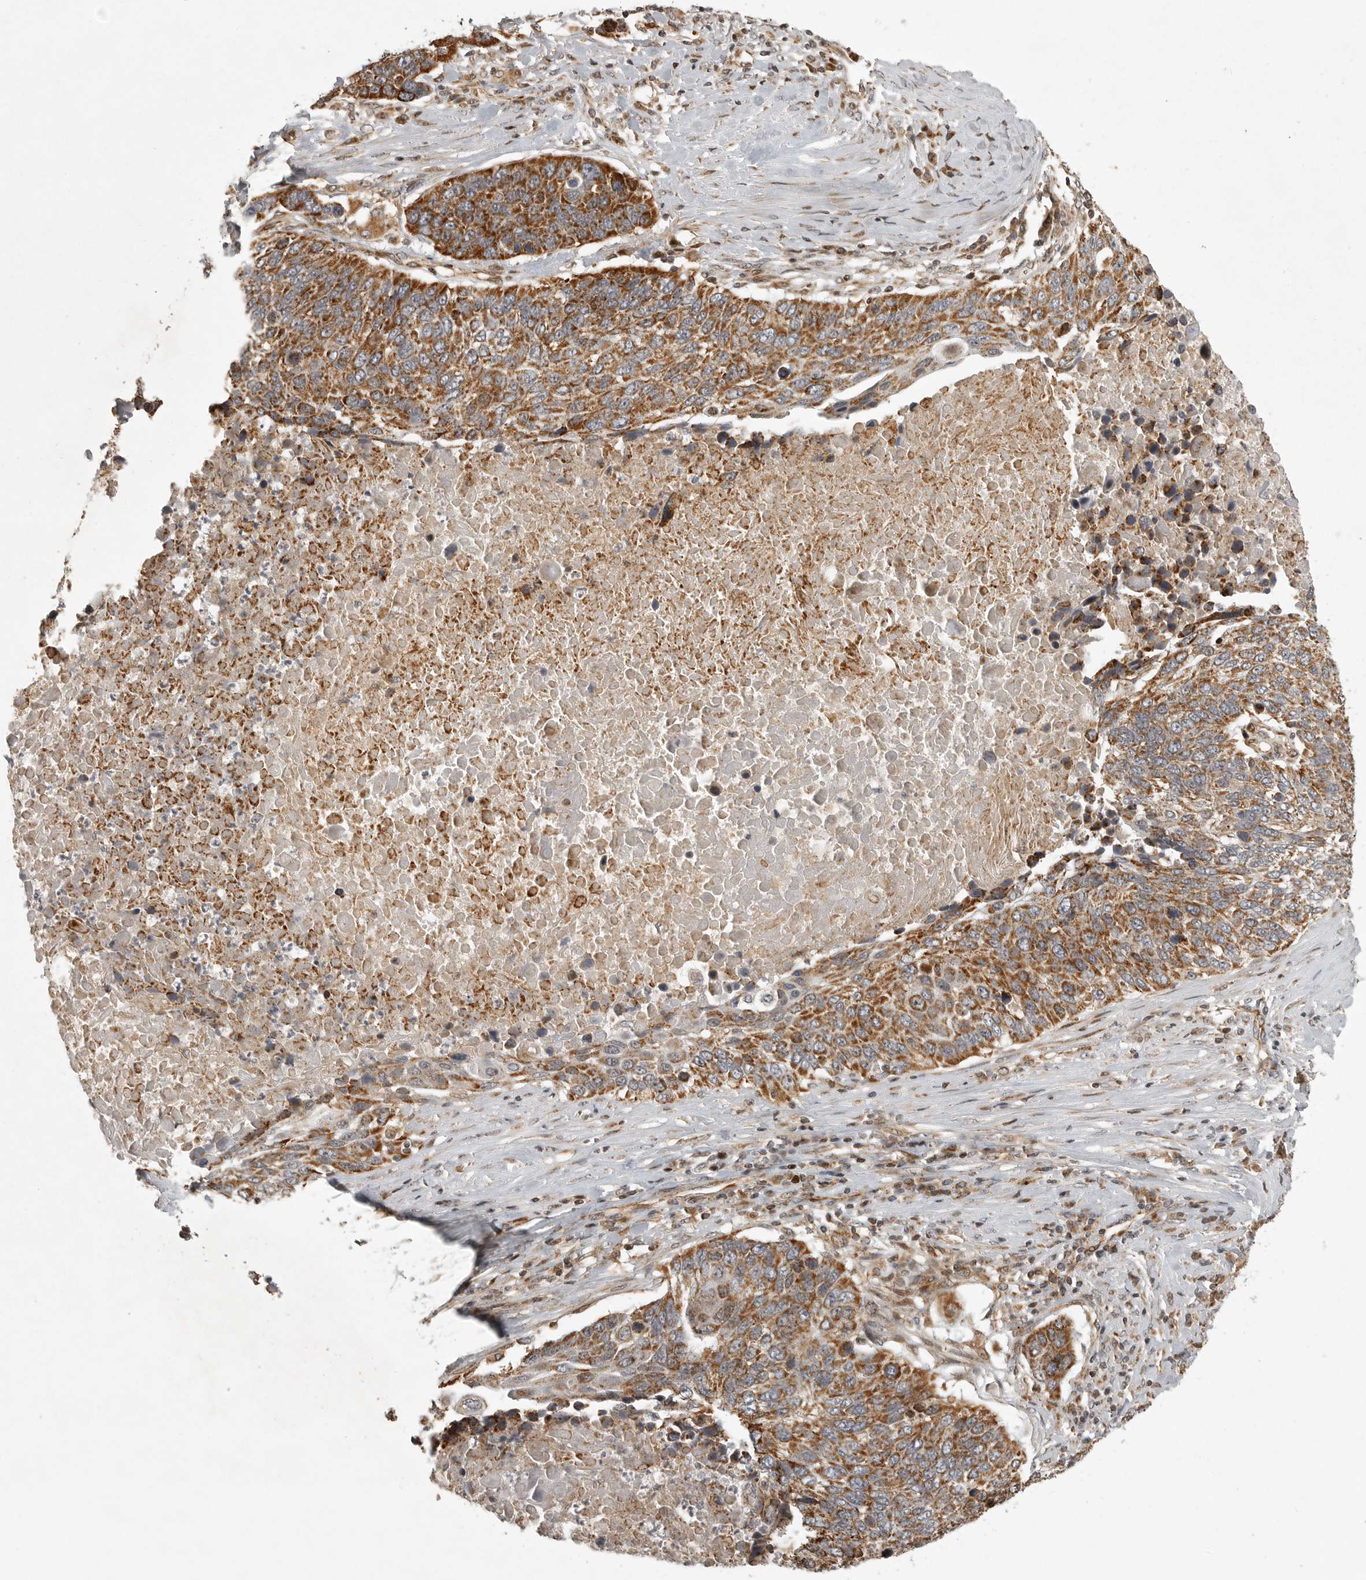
{"staining": {"intensity": "strong", "quantity": ">75%", "location": "cytoplasmic/membranous"}, "tissue": "lung cancer", "cell_type": "Tumor cells", "image_type": "cancer", "snomed": [{"axis": "morphology", "description": "Squamous cell carcinoma, NOS"}, {"axis": "topography", "description": "Lung"}], "caption": "The immunohistochemical stain highlights strong cytoplasmic/membranous positivity in tumor cells of squamous cell carcinoma (lung) tissue.", "gene": "NARS2", "patient": {"sex": "male", "age": 66}}